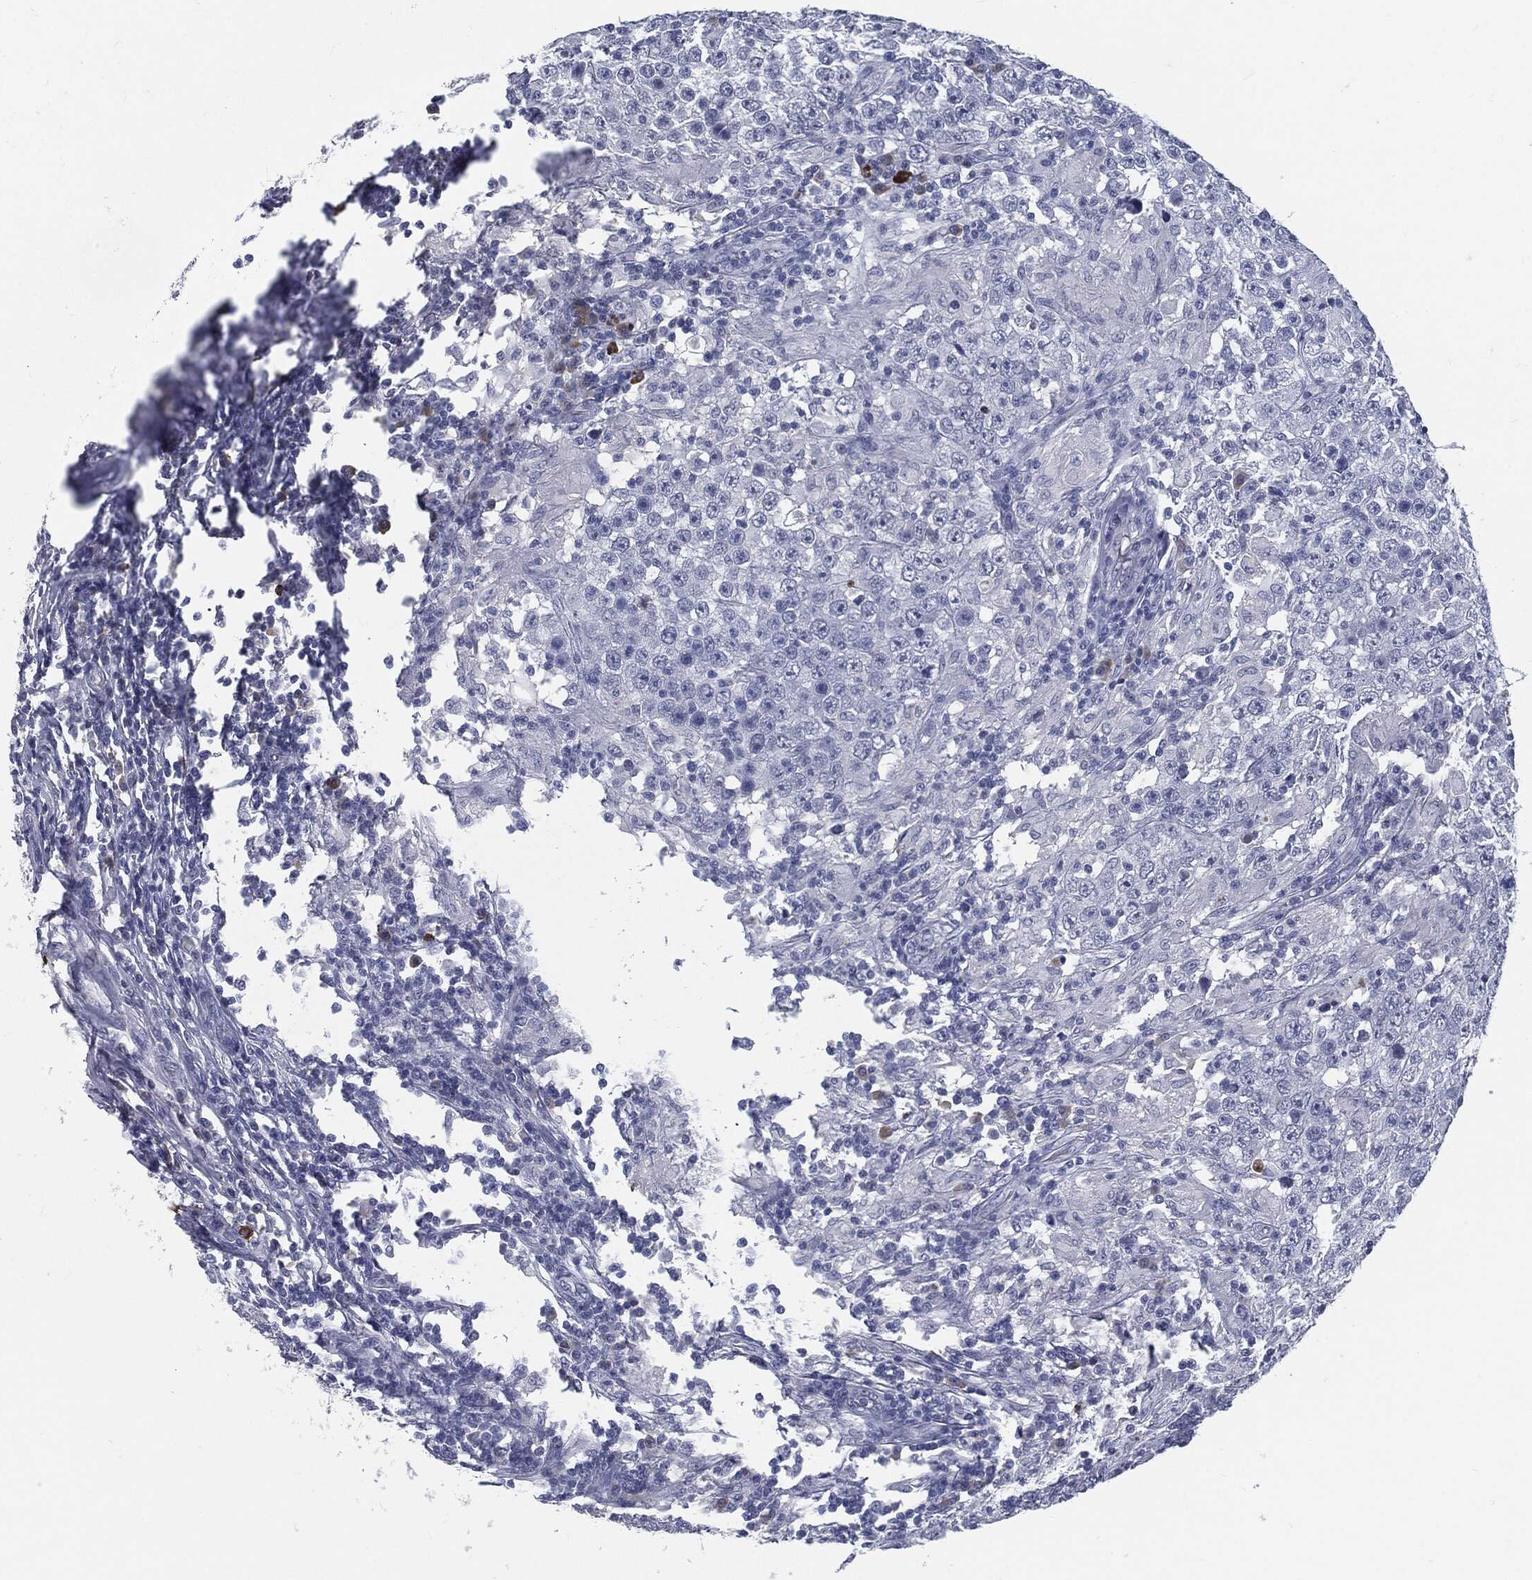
{"staining": {"intensity": "negative", "quantity": "none", "location": "none"}, "tissue": "testis cancer", "cell_type": "Tumor cells", "image_type": "cancer", "snomed": [{"axis": "morphology", "description": "Seminoma, NOS"}, {"axis": "morphology", "description": "Carcinoma, Embryonal, NOS"}, {"axis": "topography", "description": "Testis"}], "caption": "Immunohistochemical staining of testis embryonal carcinoma displays no significant staining in tumor cells.", "gene": "MST1", "patient": {"sex": "male", "age": 41}}